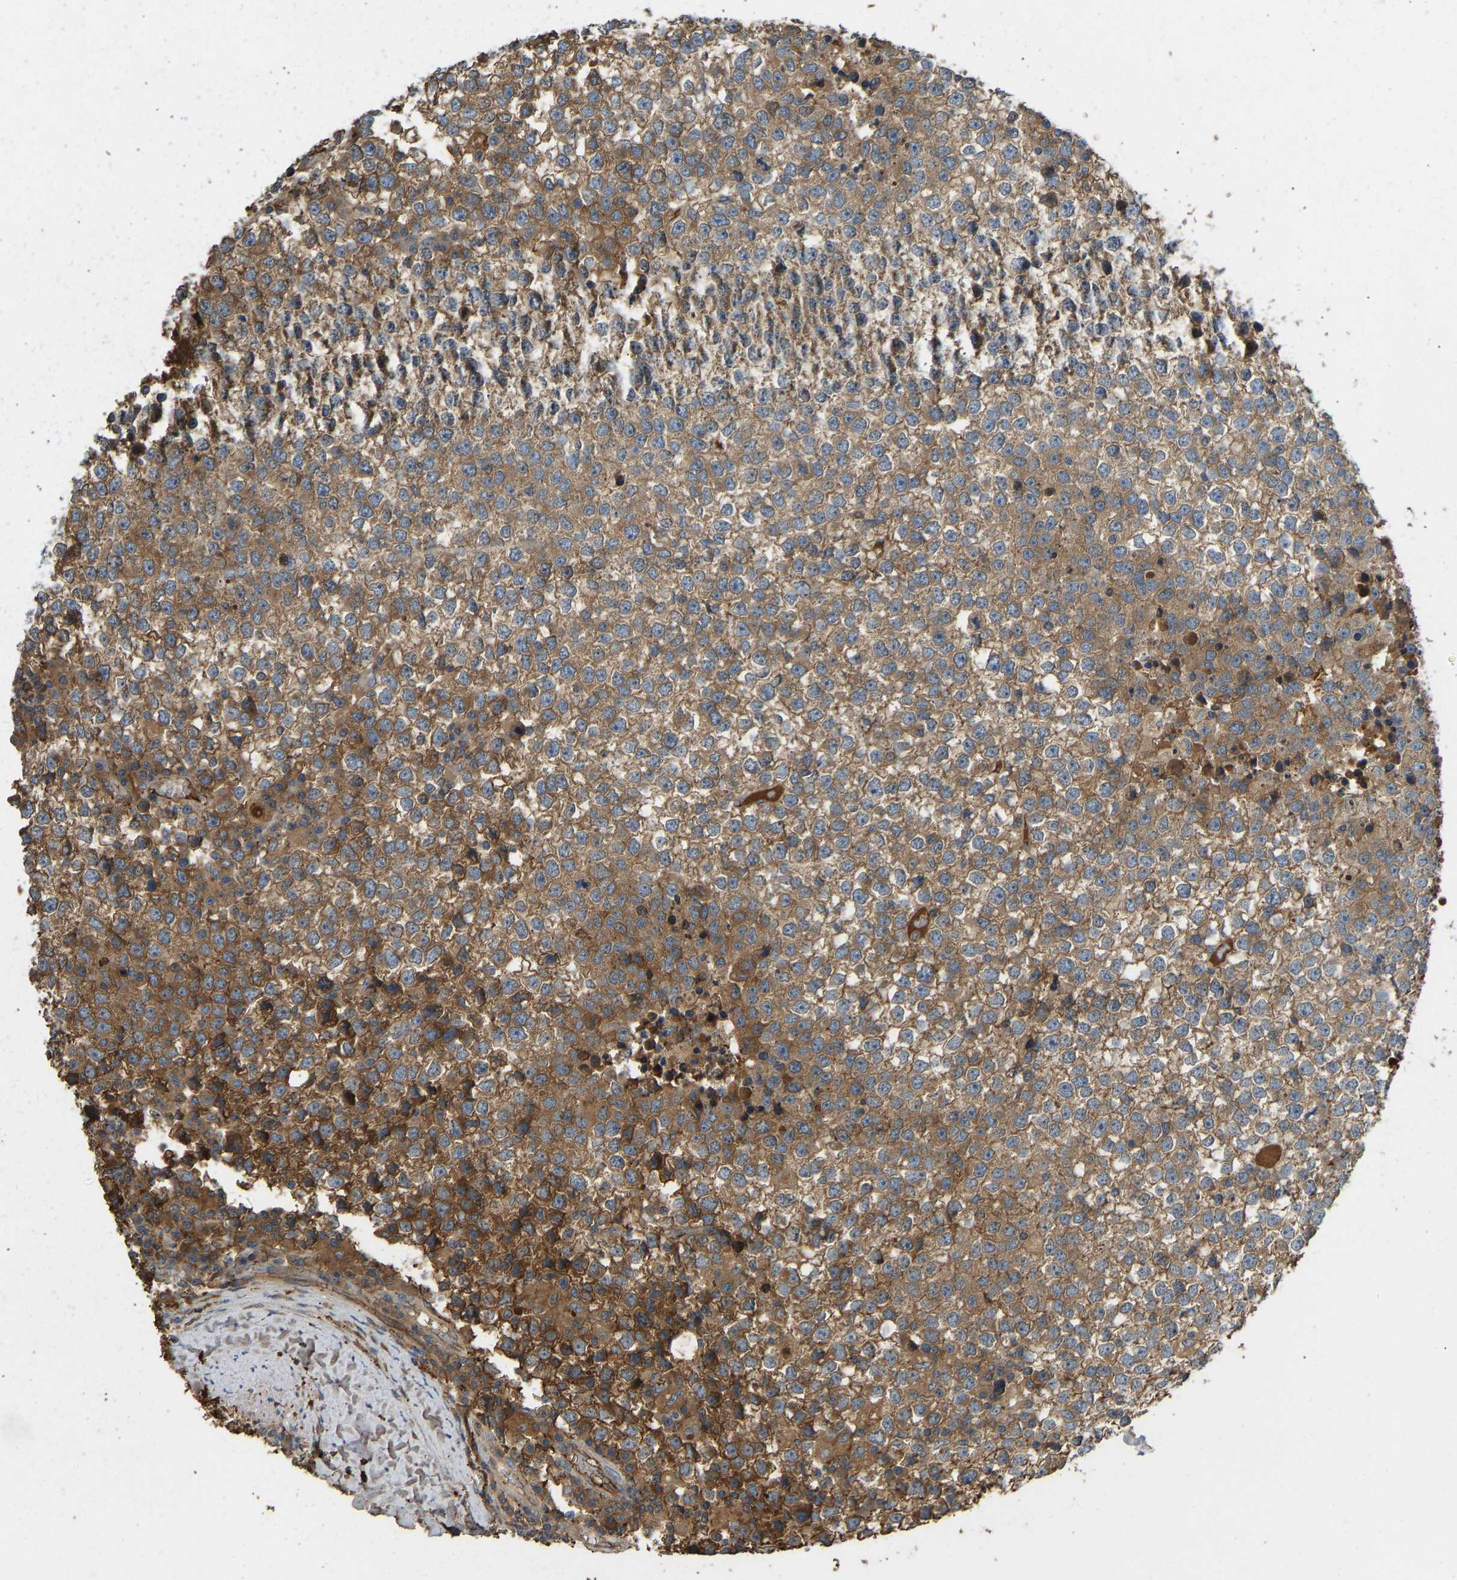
{"staining": {"intensity": "moderate", "quantity": ">75%", "location": "cytoplasmic/membranous"}, "tissue": "testis cancer", "cell_type": "Tumor cells", "image_type": "cancer", "snomed": [{"axis": "morphology", "description": "Seminoma, NOS"}, {"axis": "topography", "description": "Testis"}], "caption": "The image exhibits a brown stain indicating the presence of a protein in the cytoplasmic/membranous of tumor cells in testis cancer (seminoma). Using DAB (3,3'-diaminobenzidine) (brown) and hematoxylin (blue) stains, captured at high magnification using brightfield microscopy.", "gene": "VCPKMT", "patient": {"sex": "male", "age": 65}}